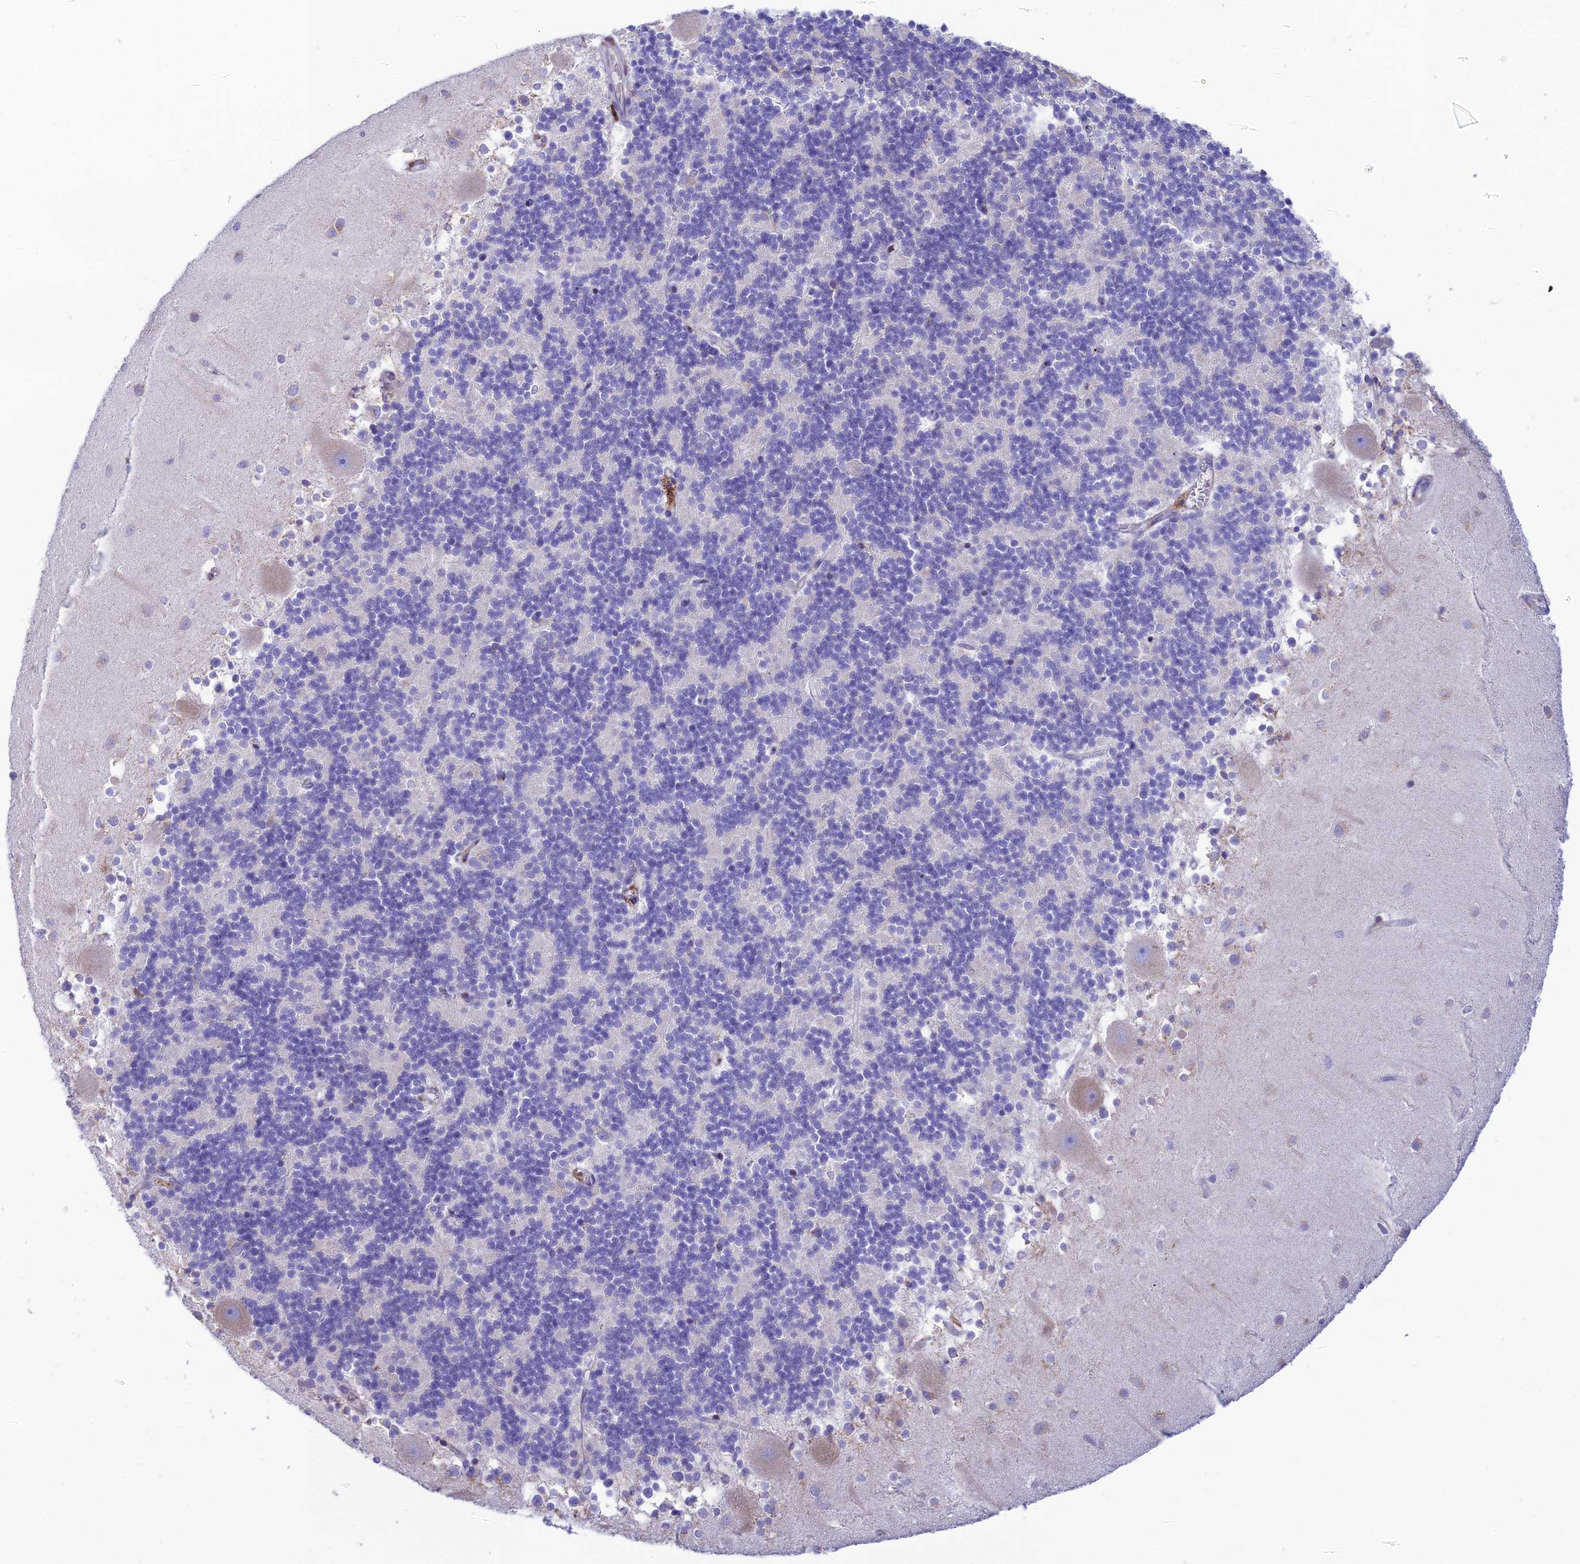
{"staining": {"intensity": "negative", "quantity": "none", "location": "none"}, "tissue": "cerebellum", "cell_type": "Cells in granular layer", "image_type": "normal", "snomed": [{"axis": "morphology", "description": "Normal tissue, NOS"}, {"axis": "topography", "description": "Cerebellum"}], "caption": "Immunohistochemical staining of benign cerebellum shows no significant expression in cells in granular layer.", "gene": "TUBGCP6", "patient": {"sex": "male", "age": 54}}